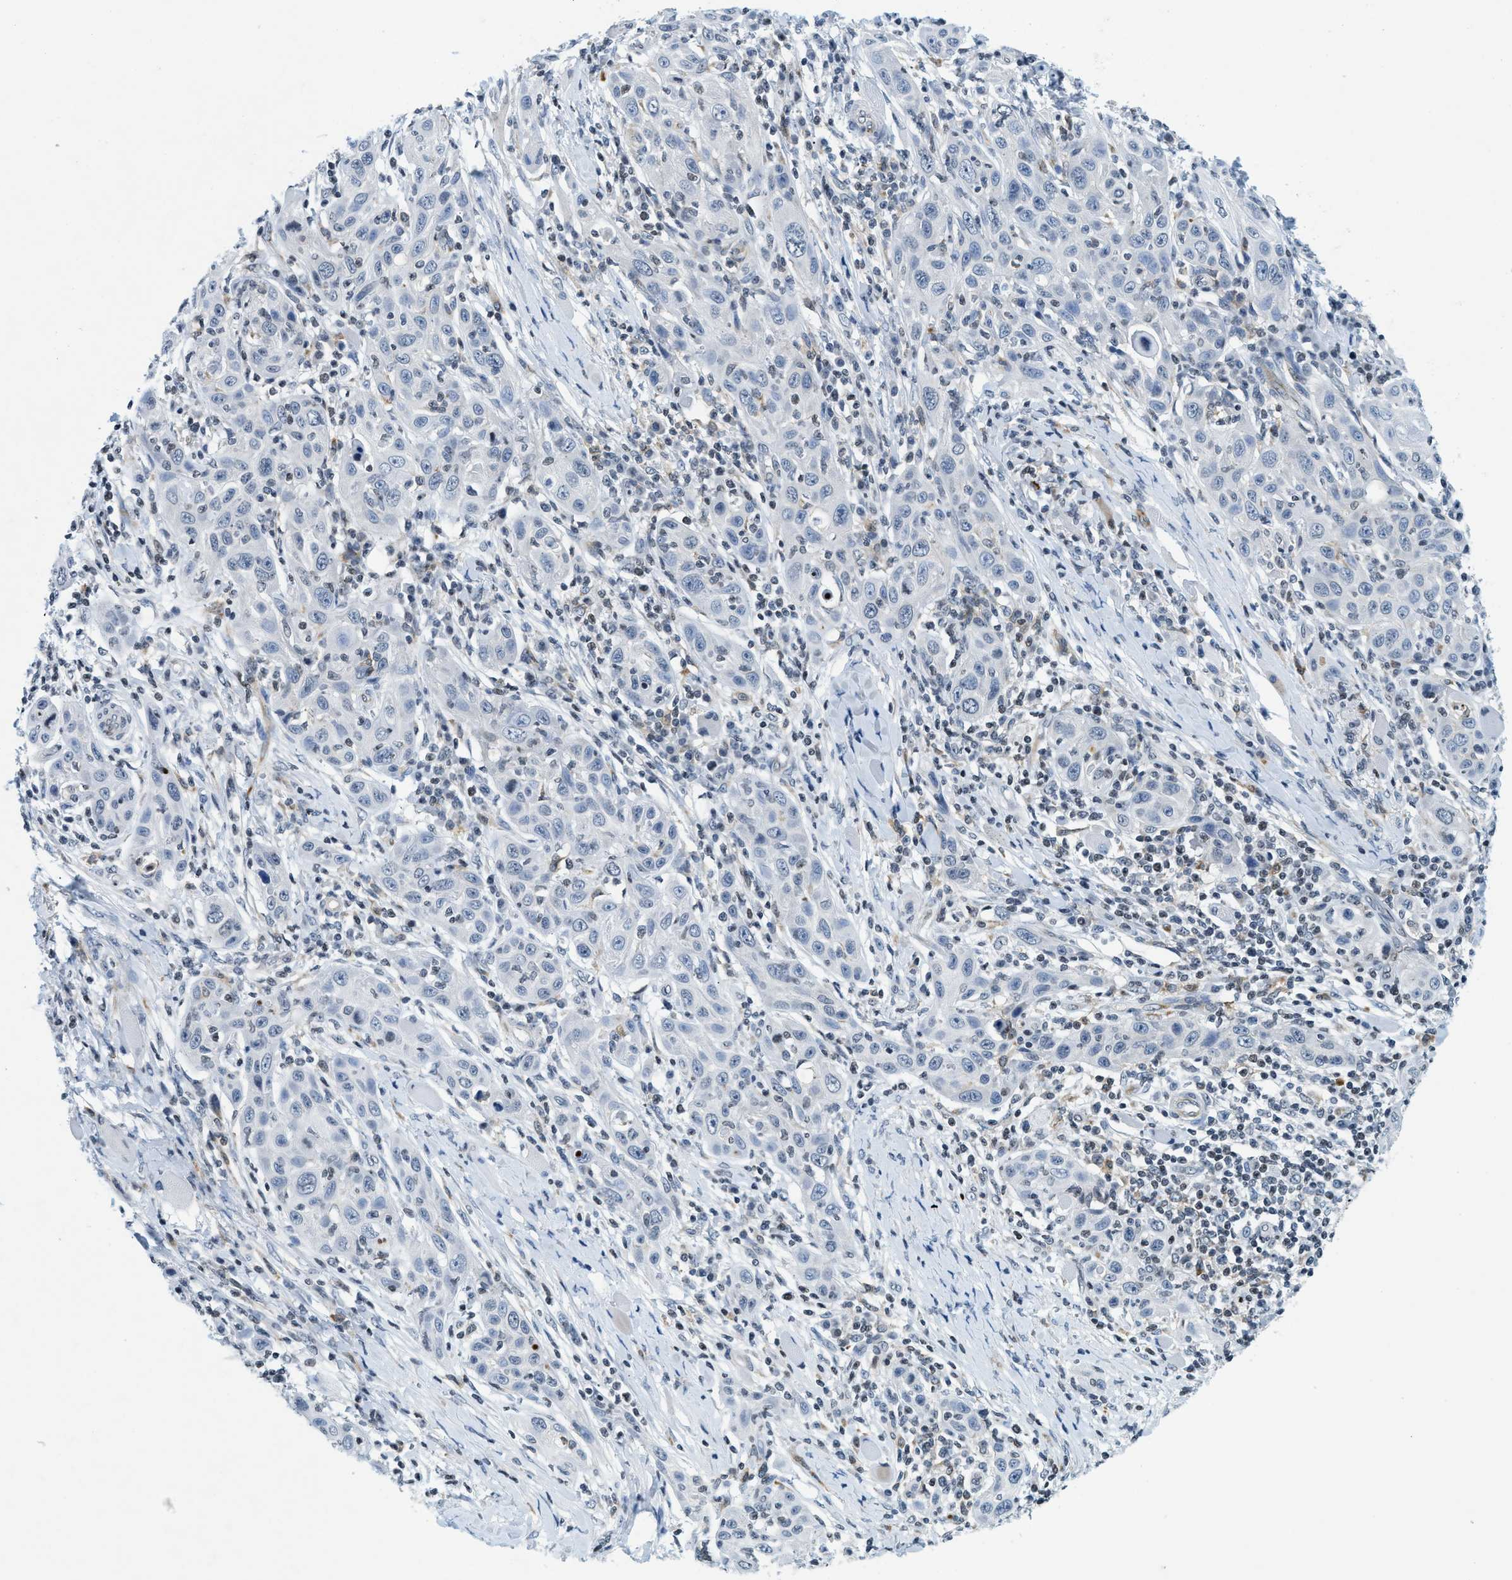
{"staining": {"intensity": "negative", "quantity": "none", "location": "none"}, "tissue": "skin cancer", "cell_type": "Tumor cells", "image_type": "cancer", "snomed": [{"axis": "morphology", "description": "Squamous cell carcinoma, NOS"}, {"axis": "topography", "description": "Skin"}], "caption": "Skin cancer was stained to show a protein in brown. There is no significant positivity in tumor cells.", "gene": "UVRAG", "patient": {"sex": "female", "age": 88}}